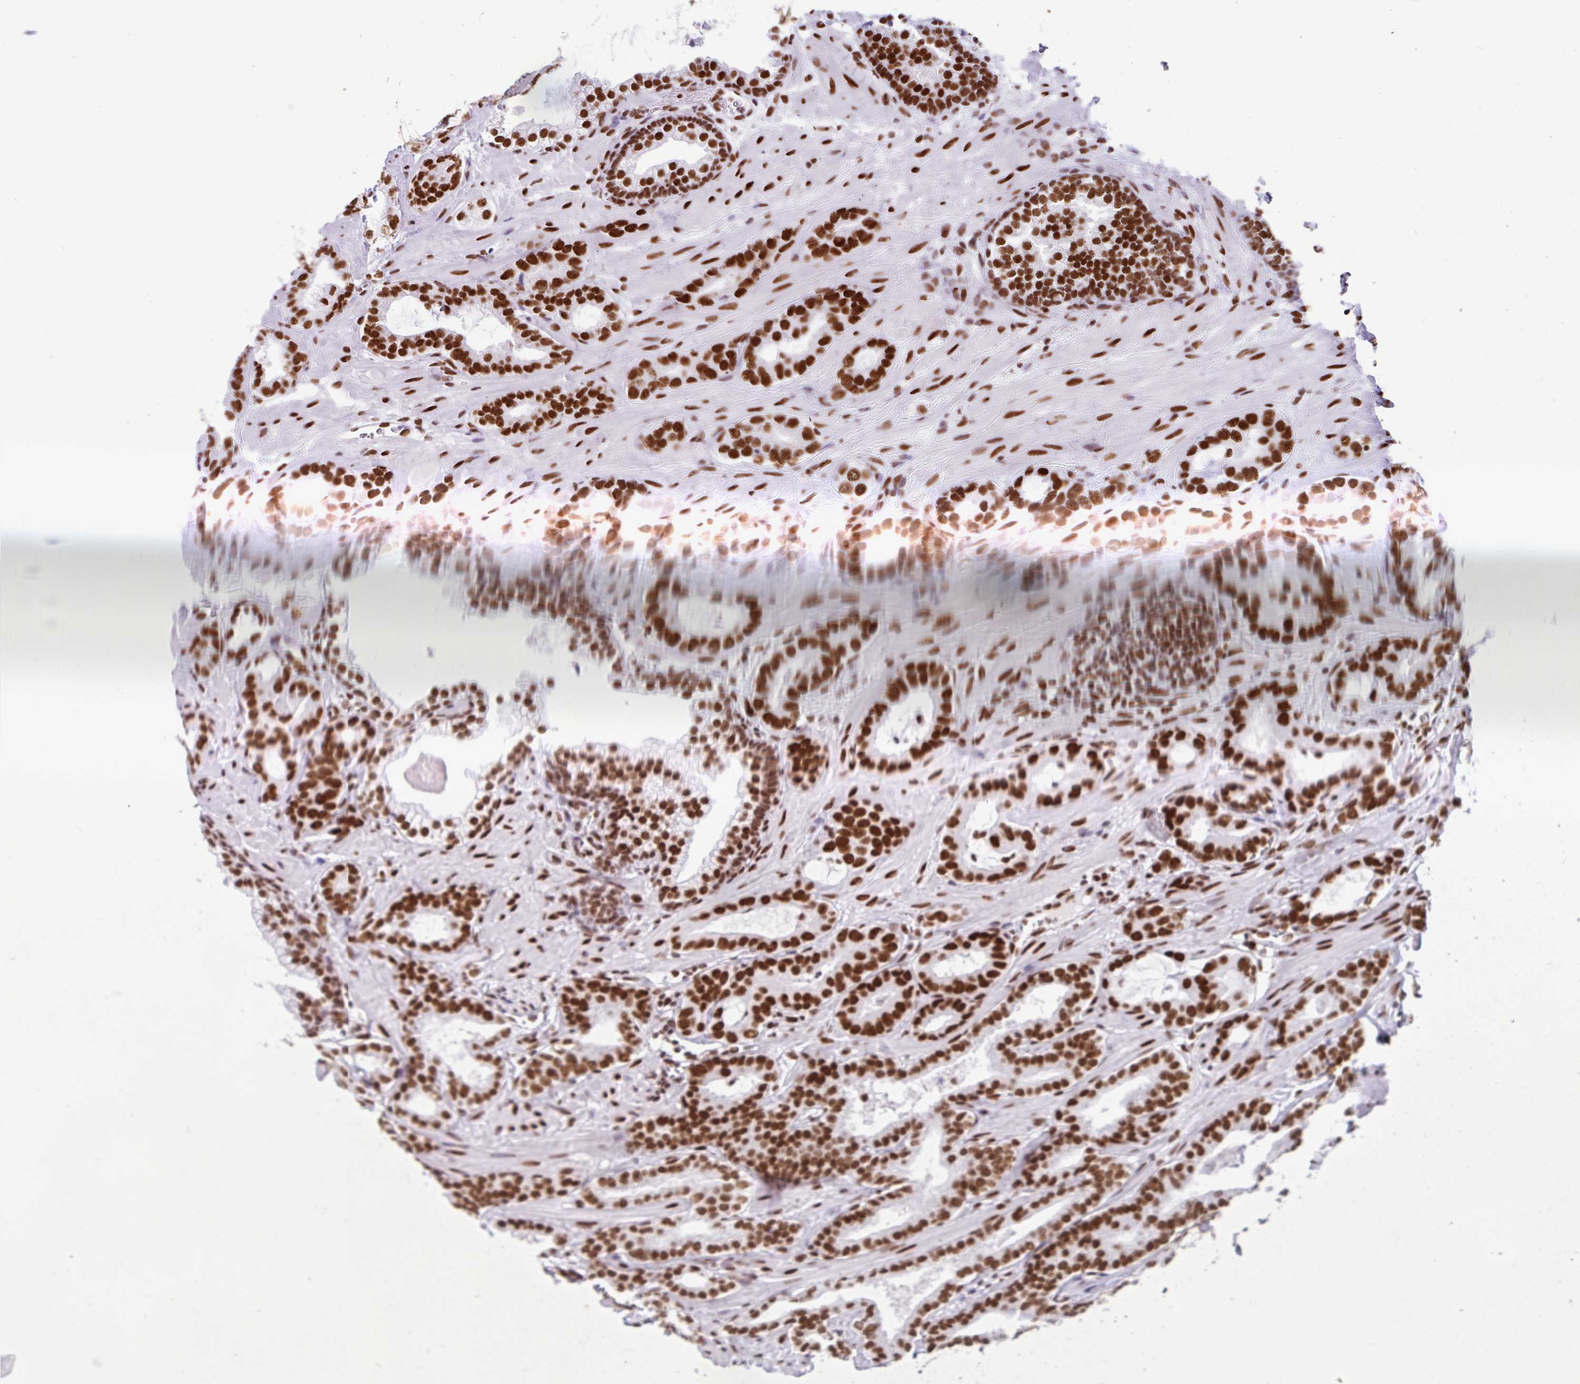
{"staining": {"intensity": "strong", "quantity": ">75%", "location": "nuclear"}, "tissue": "prostate cancer", "cell_type": "Tumor cells", "image_type": "cancer", "snomed": [{"axis": "morphology", "description": "Adenocarcinoma, Low grade"}, {"axis": "topography", "description": "Prostate"}], "caption": "Immunohistochemical staining of human prostate cancer demonstrates high levels of strong nuclear expression in approximately >75% of tumor cells.", "gene": "KHDRBS1", "patient": {"sex": "male", "age": 62}}